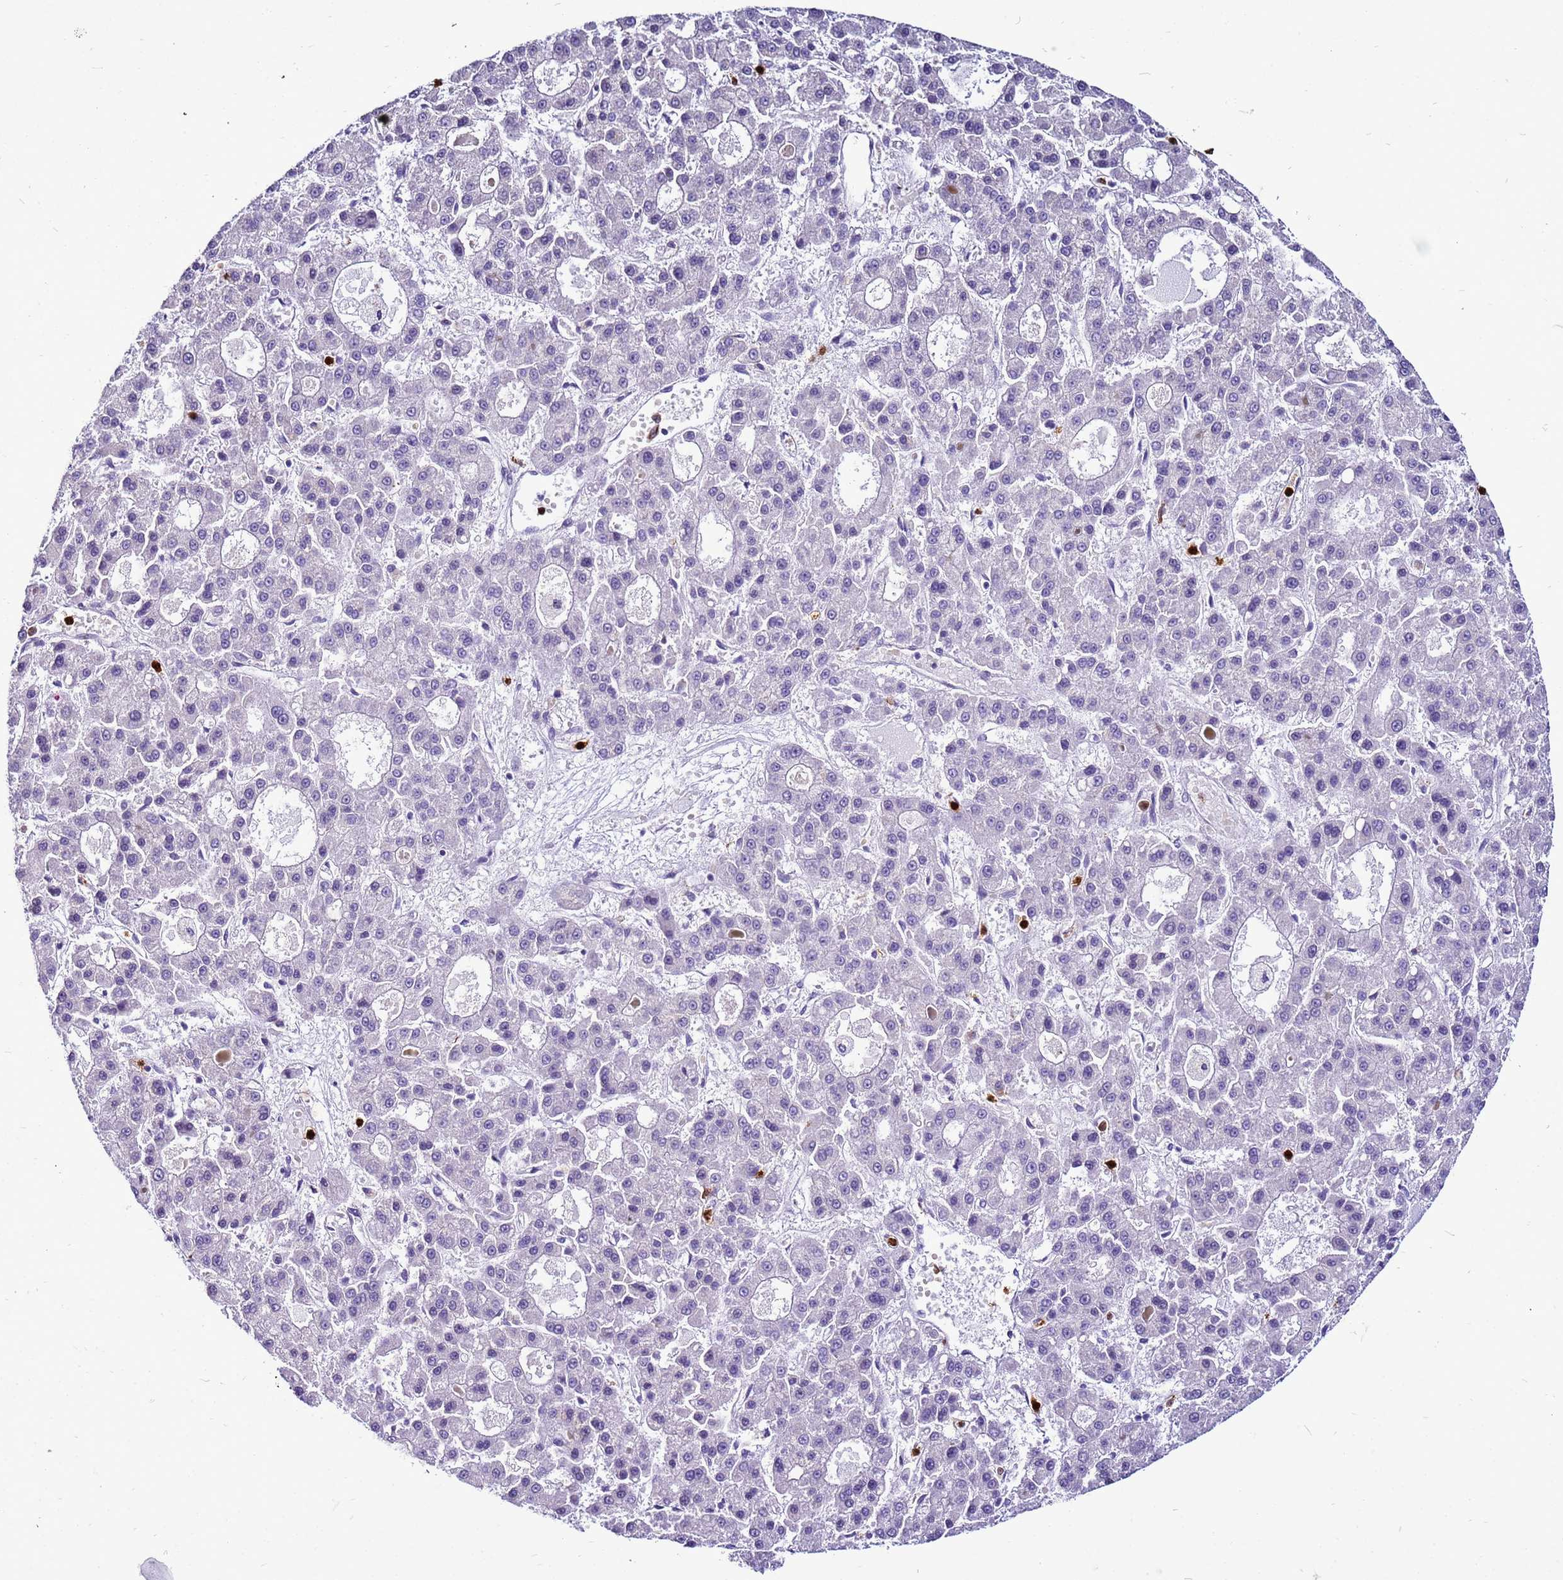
{"staining": {"intensity": "negative", "quantity": "none", "location": "none"}, "tissue": "liver cancer", "cell_type": "Tumor cells", "image_type": "cancer", "snomed": [{"axis": "morphology", "description": "Carcinoma, Hepatocellular, NOS"}, {"axis": "topography", "description": "Liver"}], "caption": "Immunohistochemistry (IHC) image of hepatocellular carcinoma (liver) stained for a protein (brown), which displays no staining in tumor cells.", "gene": "VPS4B", "patient": {"sex": "male", "age": 70}}